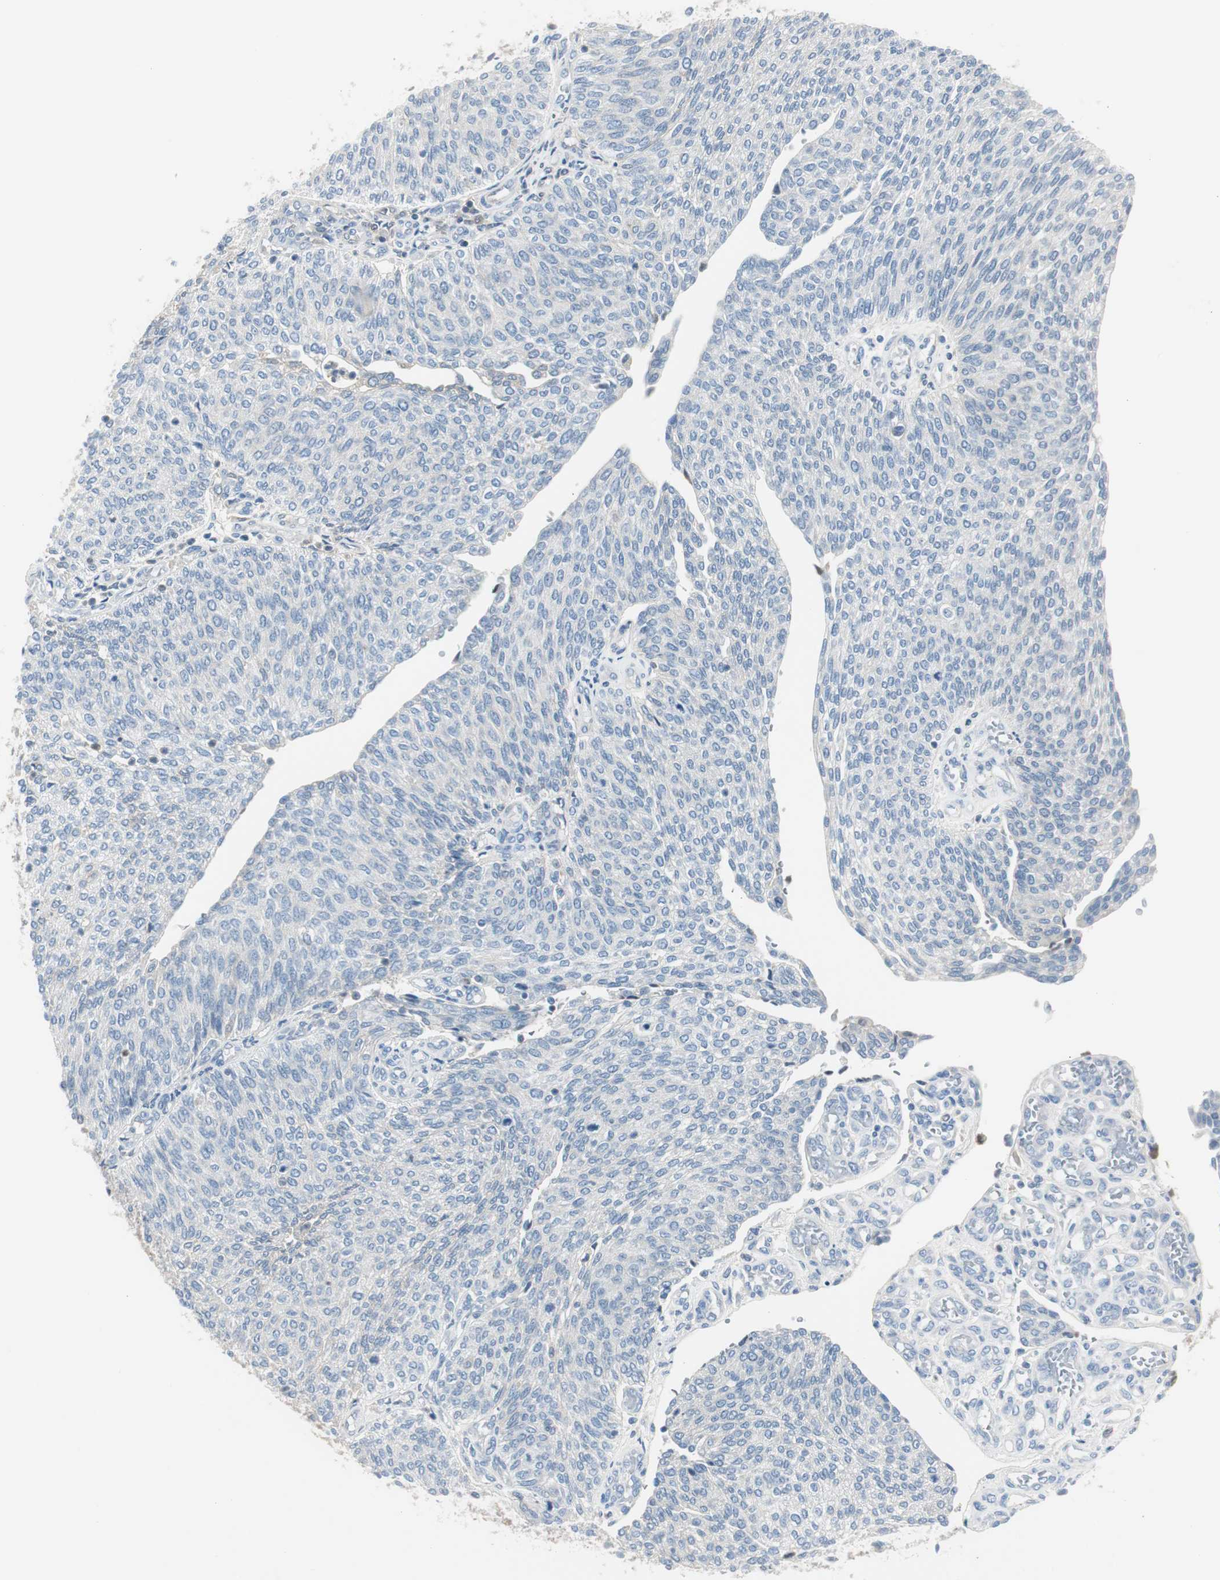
{"staining": {"intensity": "negative", "quantity": "none", "location": "none"}, "tissue": "urothelial cancer", "cell_type": "Tumor cells", "image_type": "cancer", "snomed": [{"axis": "morphology", "description": "Urothelial carcinoma, Low grade"}, {"axis": "topography", "description": "Urinary bladder"}], "caption": "This is a histopathology image of immunohistochemistry staining of low-grade urothelial carcinoma, which shows no positivity in tumor cells.", "gene": "SERPINF1", "patient": {"sex": "female", "age": 79}}